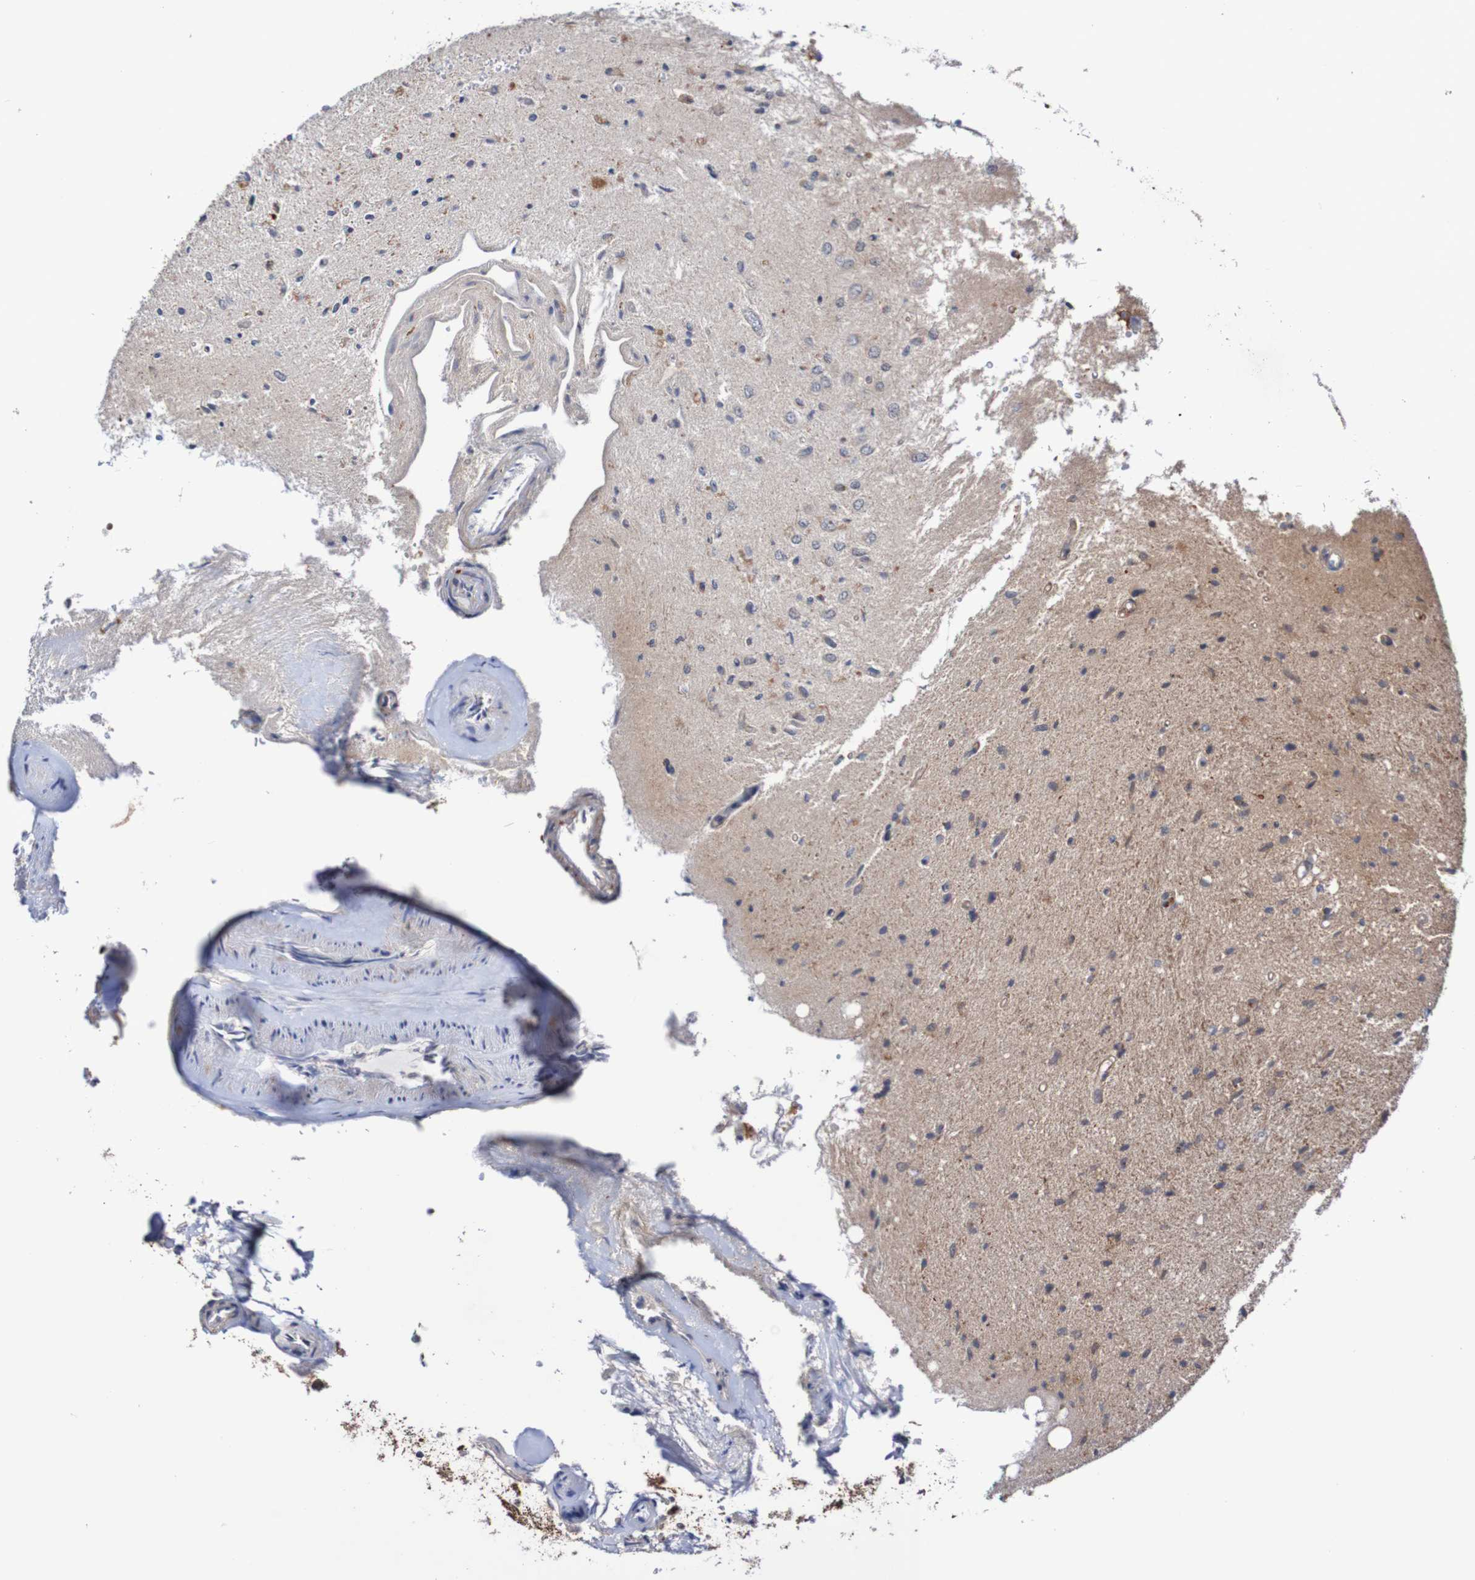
{"staining": {"intensity": "moderate", "quantity": "25%-75%", "location": "cytoplasmic/membranous"}, "tissue": "glioma", "cell_type": "Tumor cells", "image_type": "cancer", "snomed": [{"axis": "morphology", "description": "Glioma, malignant, Low grade"}, {"axis": "topography", "description": "Brain"}], "caption": "Approximately 25%-75% of tumor cells in low-grade glioma (malignant) reveal moderate cytoplasmic/membranous protein positivity as visualized by brown immunohistochemical staining.", "gene": "PHPT1", "patient": {"sex": "male", "age": 77}}